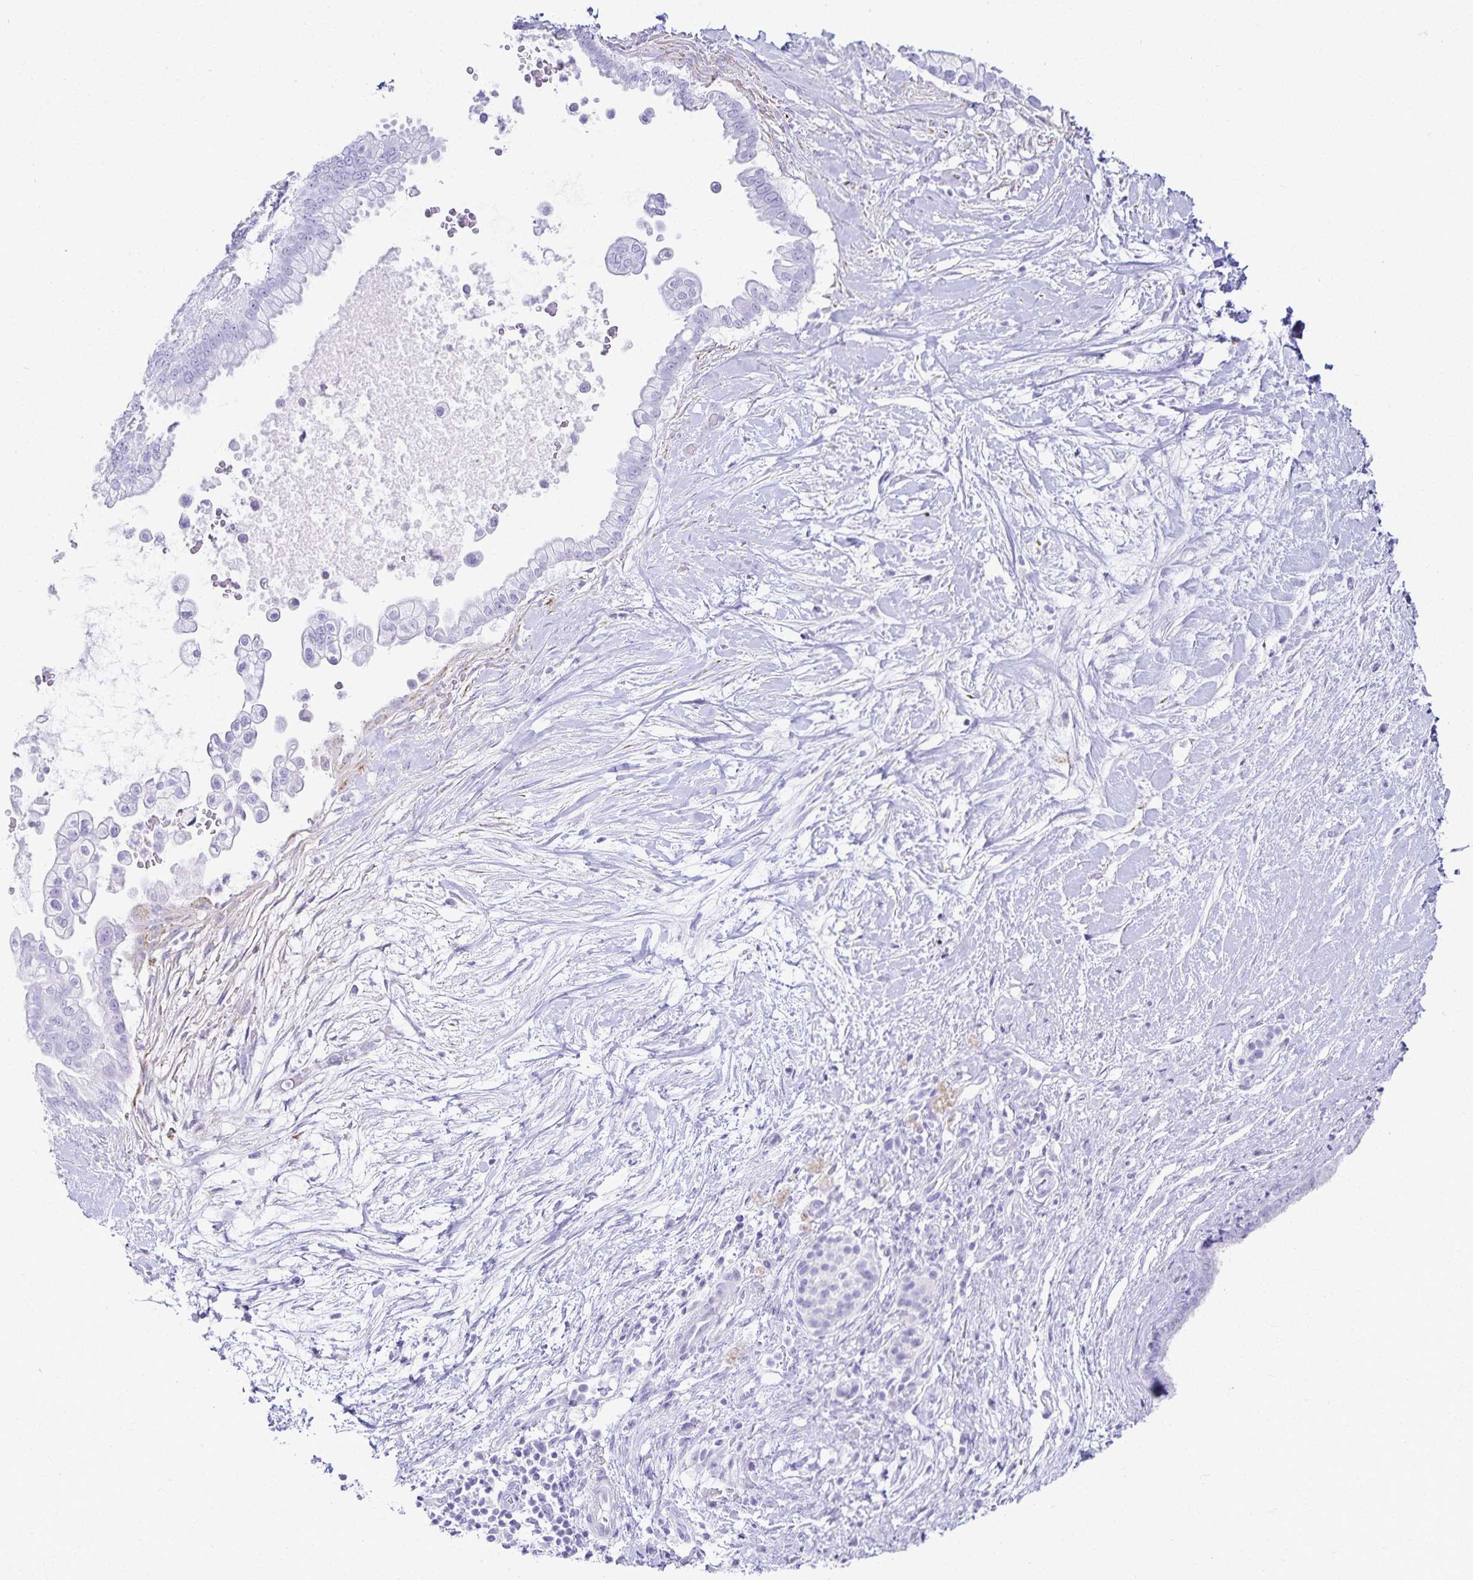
{"staining": {"intensity": "negative", "quantity": "none", "location": "none"}, "tissue": "pancreatic cancer", "cell_type": "Tumor cells", "image_type": "cancer", "snomed": [{"axis": "morphology", "description": "Adenocarcinoma, NOS"}, {"axis": "topography", "description": "Pancreas"}], "caption": "Immunohistochemical staining of pancreatic adenocarcinoma displays no significant expression in tumor cells.", "gene": "GP2", "patient": {"sex": "female", "age": 69}}